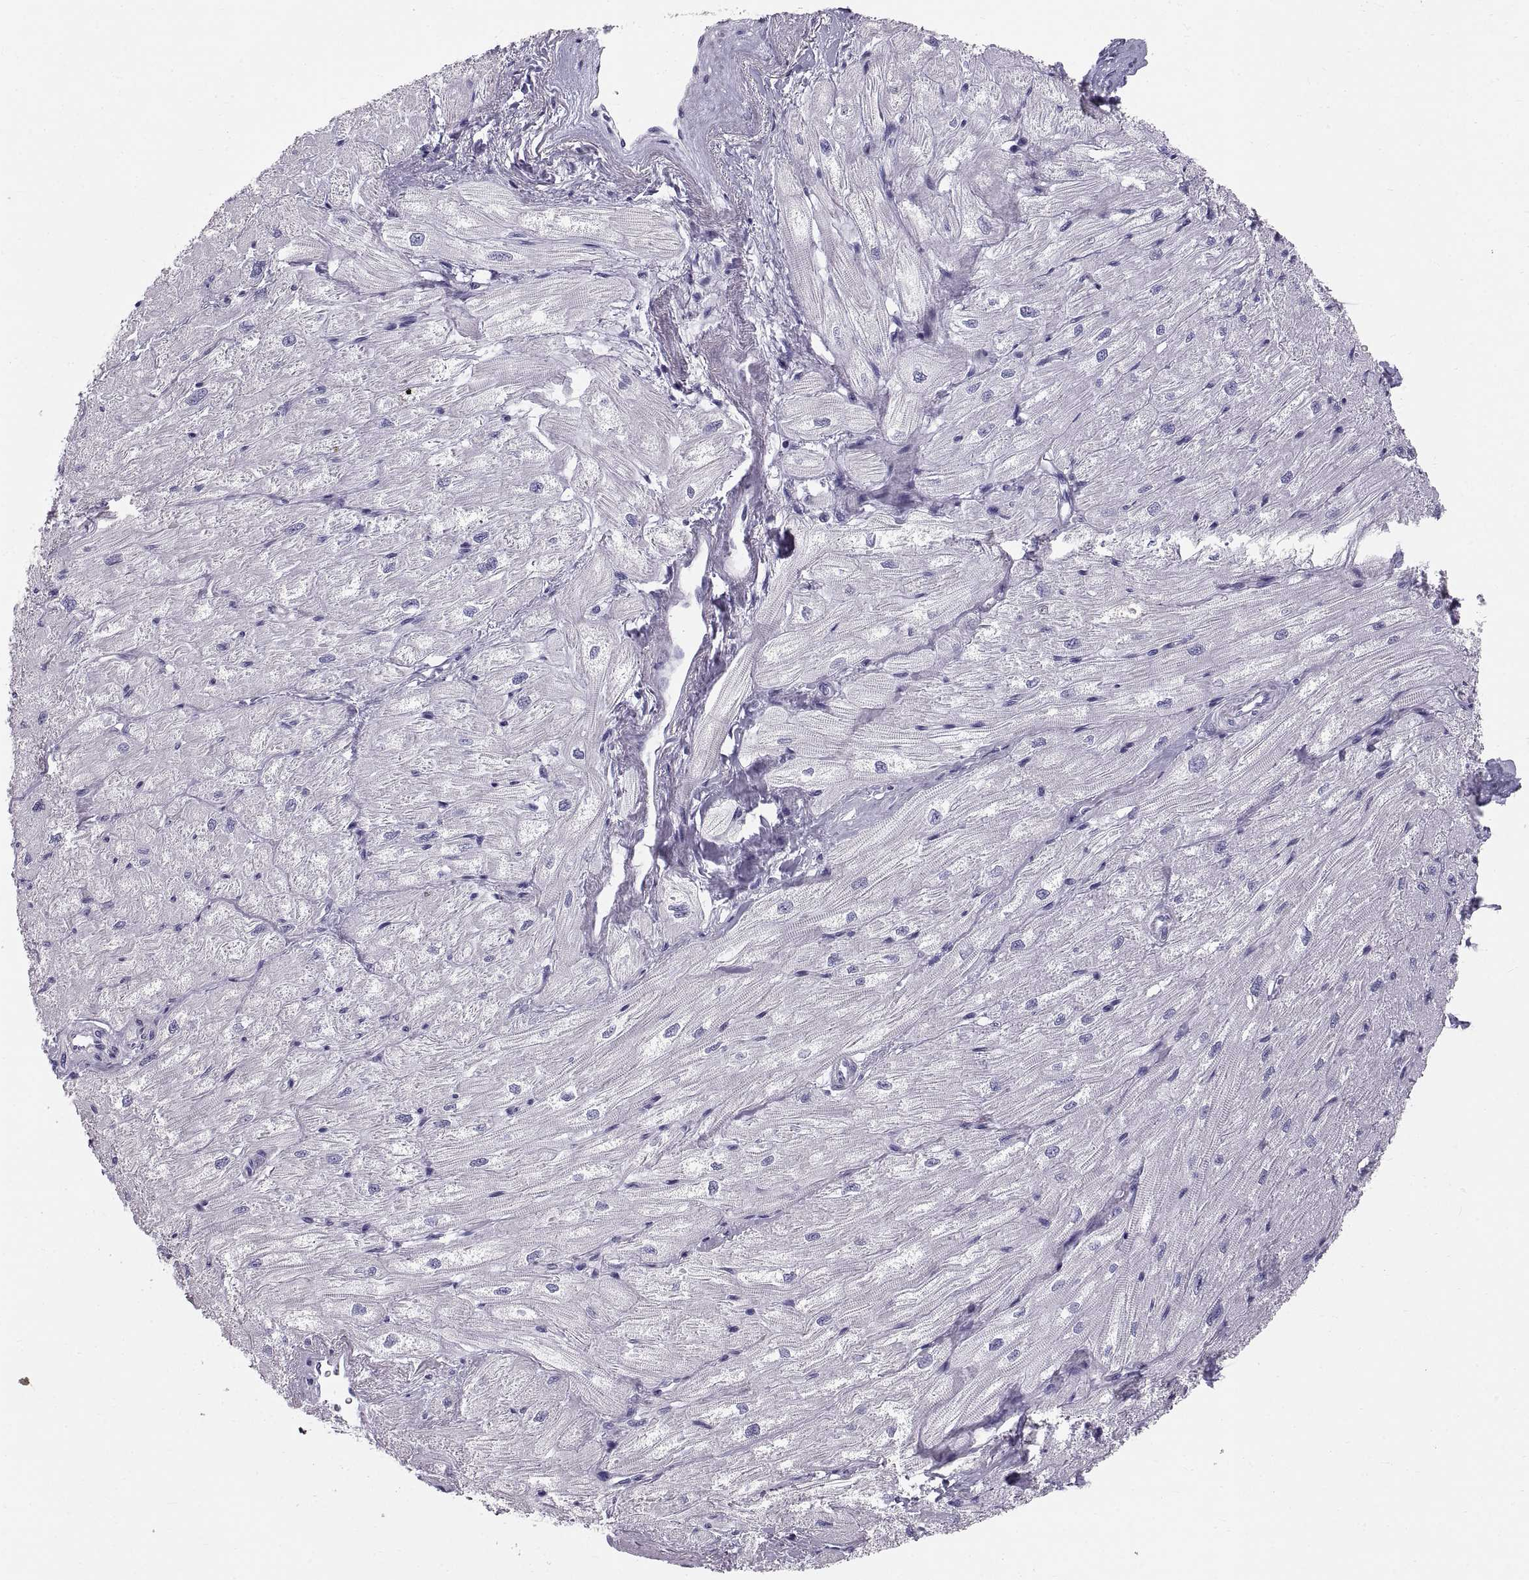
{"staining": {"intensity": "negative", "quantity": "none", "location": "none"}, "tissue": "heart muscle", "cell_type": "Cardiomyocytes", "image_type": "normal", "snomed": [{"axis": "morphology", "description": "Normal tissue, NOS"}, {"axis": "topography", "description": "Heart"}], "caption": "Image shows no protein positivity in cardiomyocytes of normal heart muscle.", "gene": "WFDC8", "patient": {"sex": "male", "age": 57}}